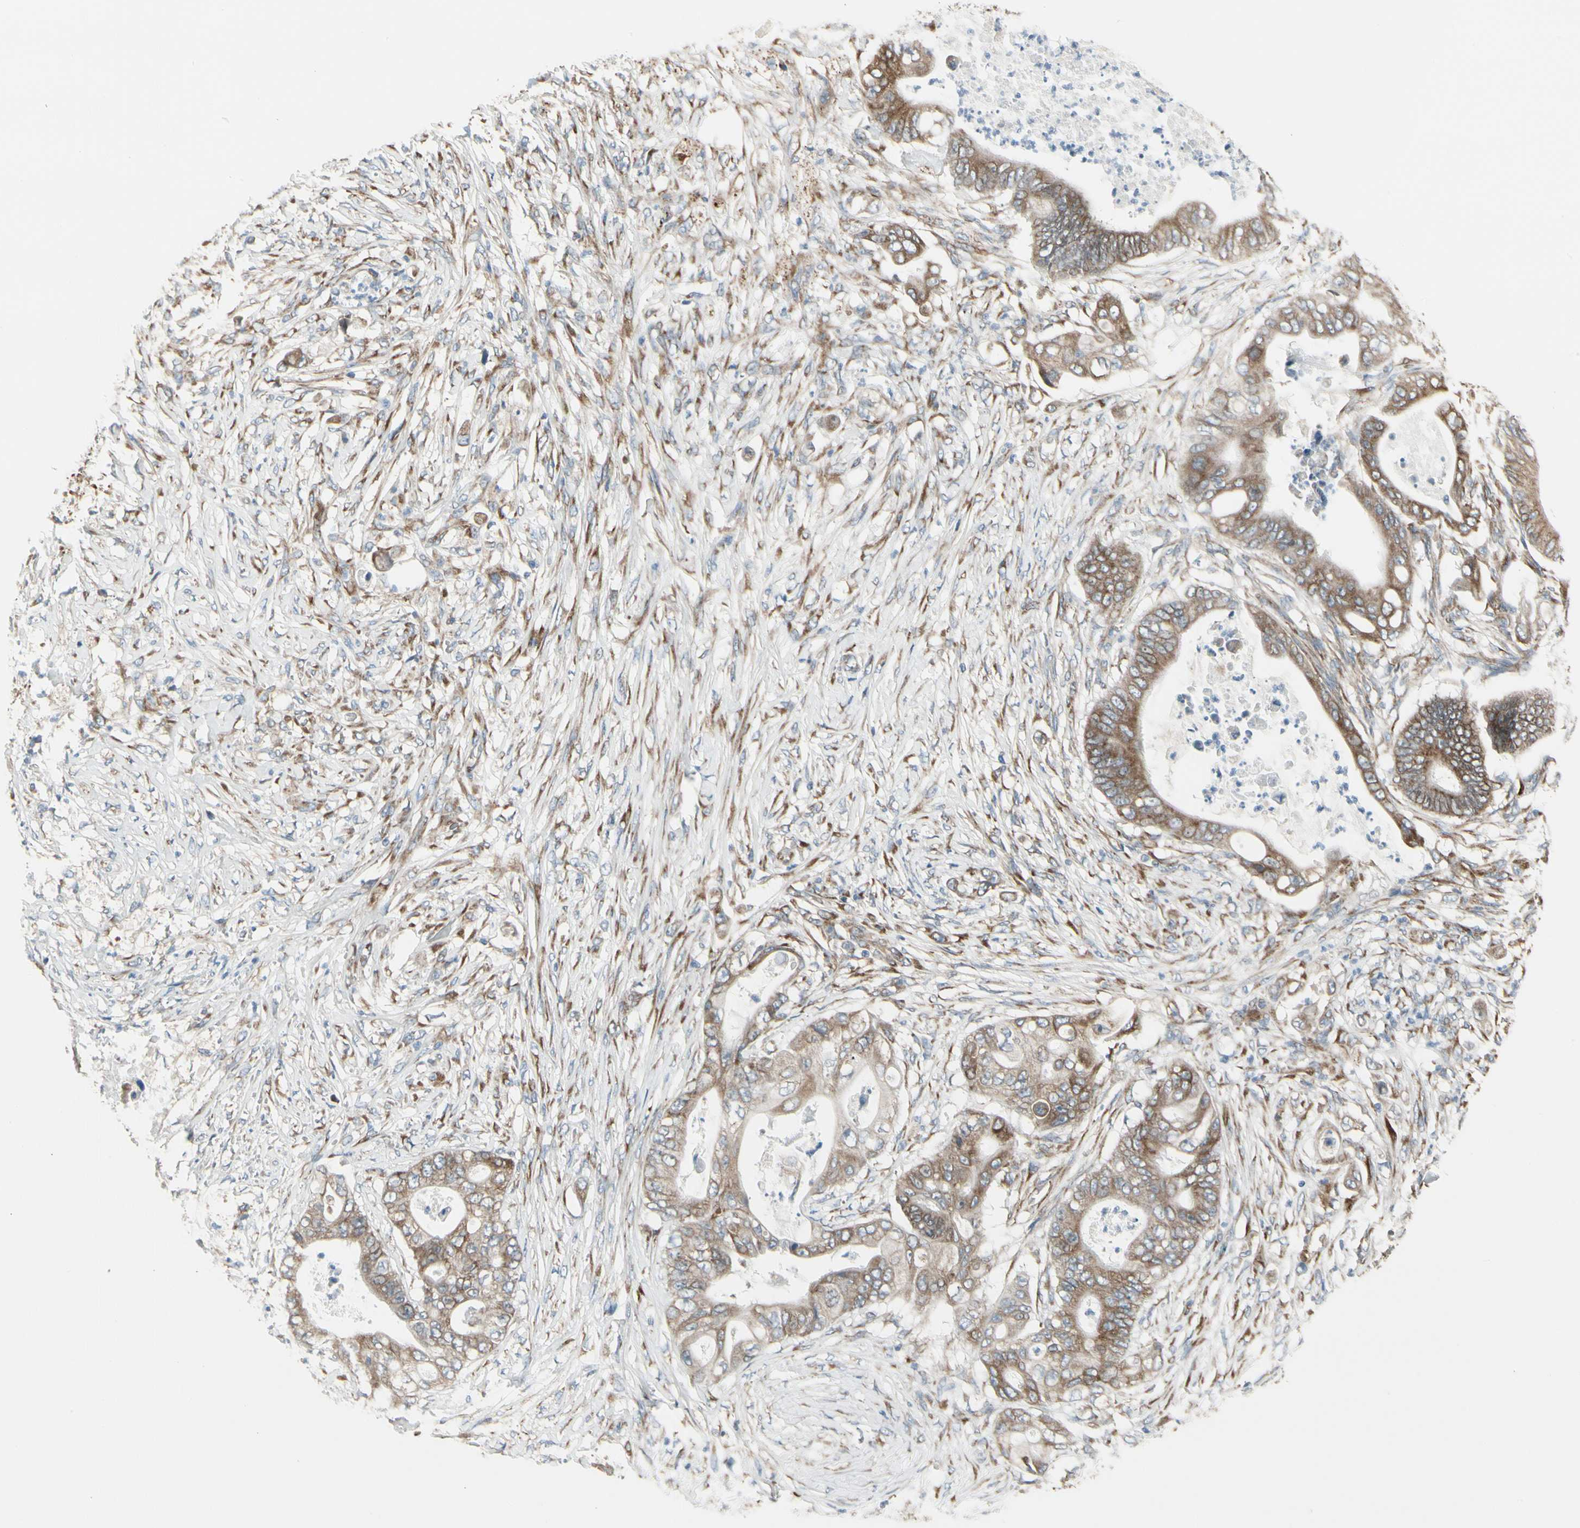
{"staining": {"intensity": "moderate", "quantity": ">75%", "location": "cytoplasmic/membranous"}, "tissue": "stomach cancer", "cell_type": "Tumor cells", "image_type": "cancer", "snomed": [{"axis": "morphology", "description": "Adenocarcinoma, NOS"}, {"axis": "topography", "description": "Stomach"}], "caption": "Protein expression analysis of adenocarcinoma (stomach) reveals moderate cytoplasmic/membranous staining in about >75% of tumor cells.", "gene": "FNDC3A", "patient": {"sex": "female", "age": 73}}